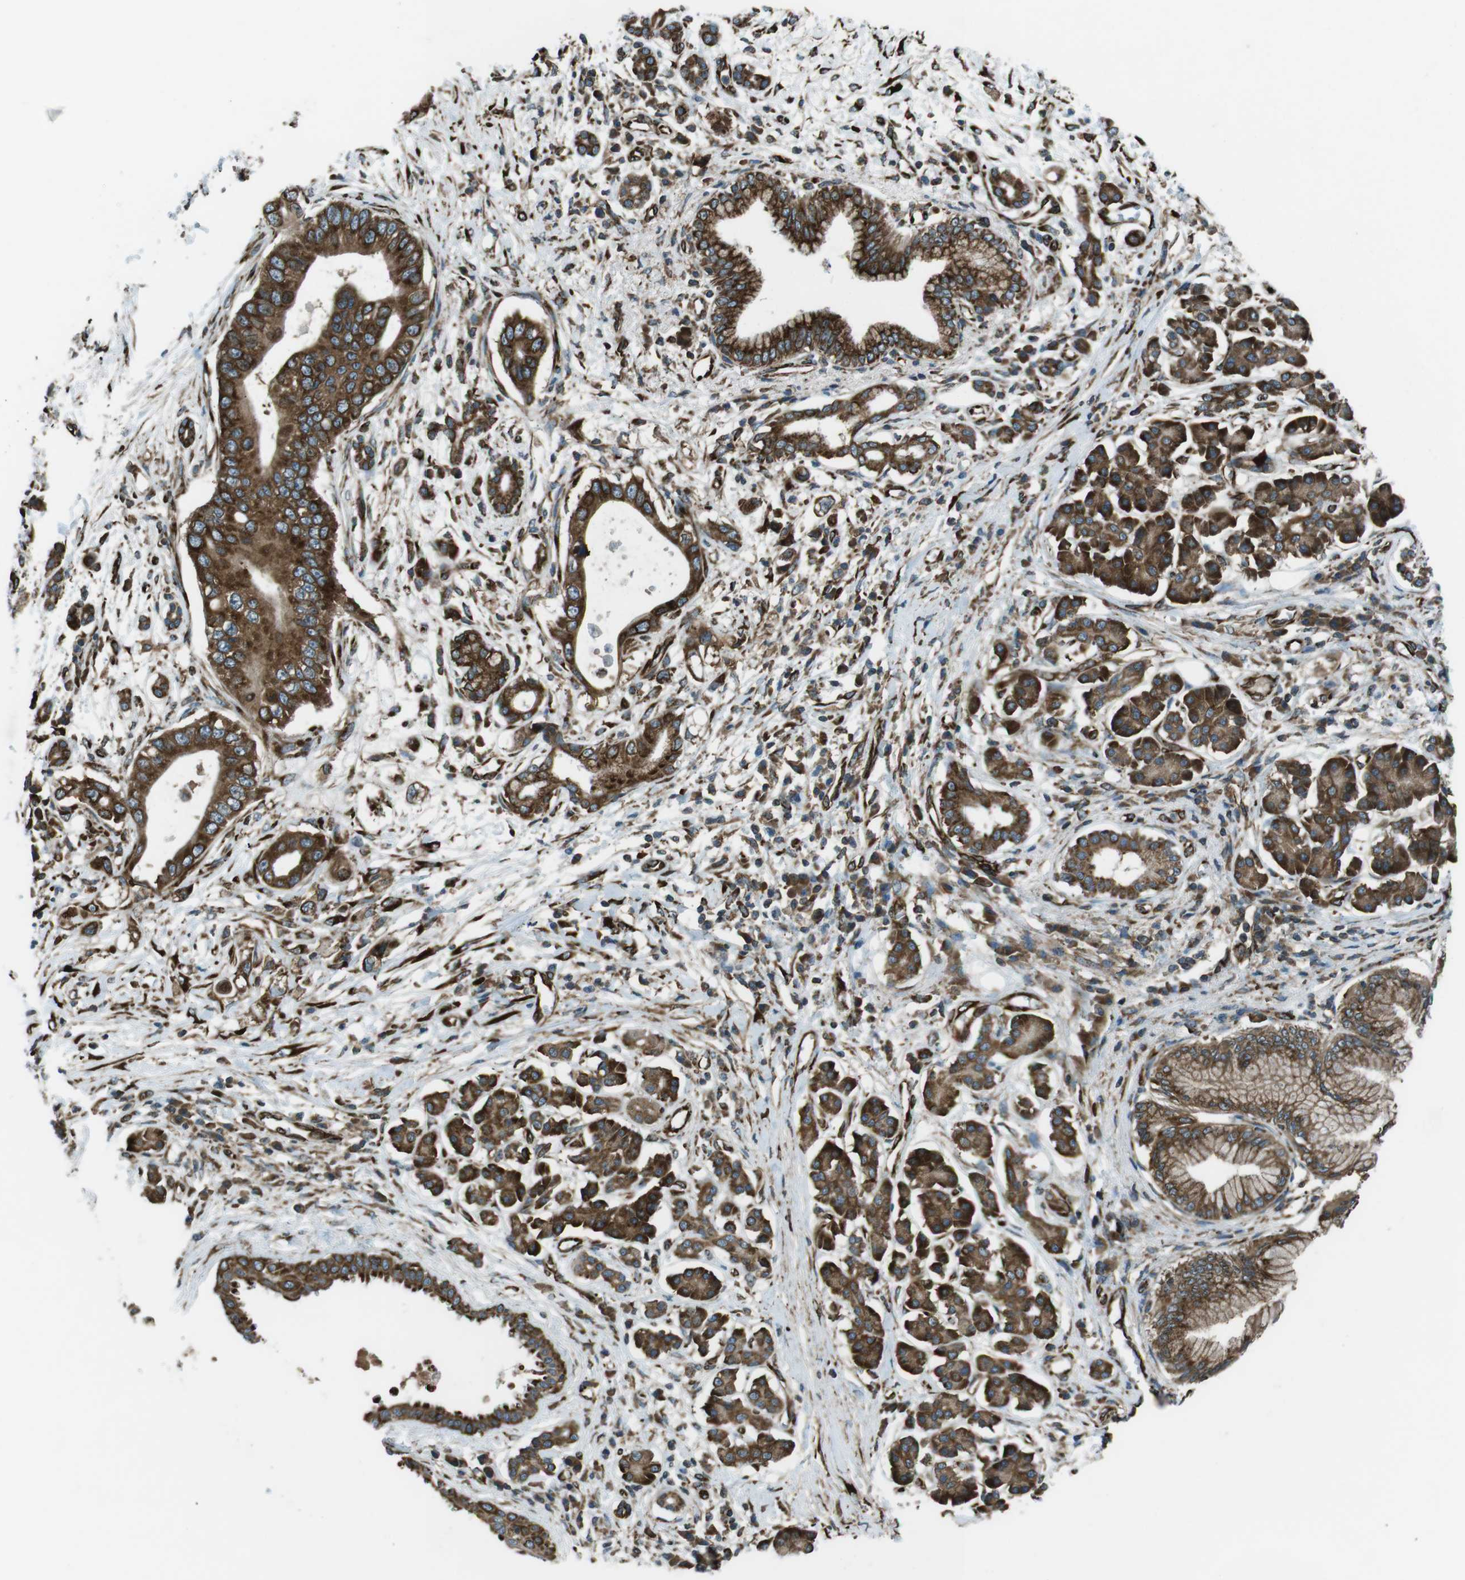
{"staining": {"intensity": "strong", "quantity": ">75%", "location": "cytoplasmic/membranous"}, "tissue": "pancreatic cancer", "cell_type": "Tumor cells", "image_type": "cancer", "snomed": [{"axis": "morphology", "description": "Adenocarcinoma, NOS"}, {"axis": "topography", "description": "Pancreas"}], "caption": "The photomicrograph shows a brown stain indicating the presence of a protein in the cytoplasmic/membranous of tumor cells in pancreatic adenocarcinoma.", "gene": "KTN1", "patient": {"sex": "male", "age": 77}}